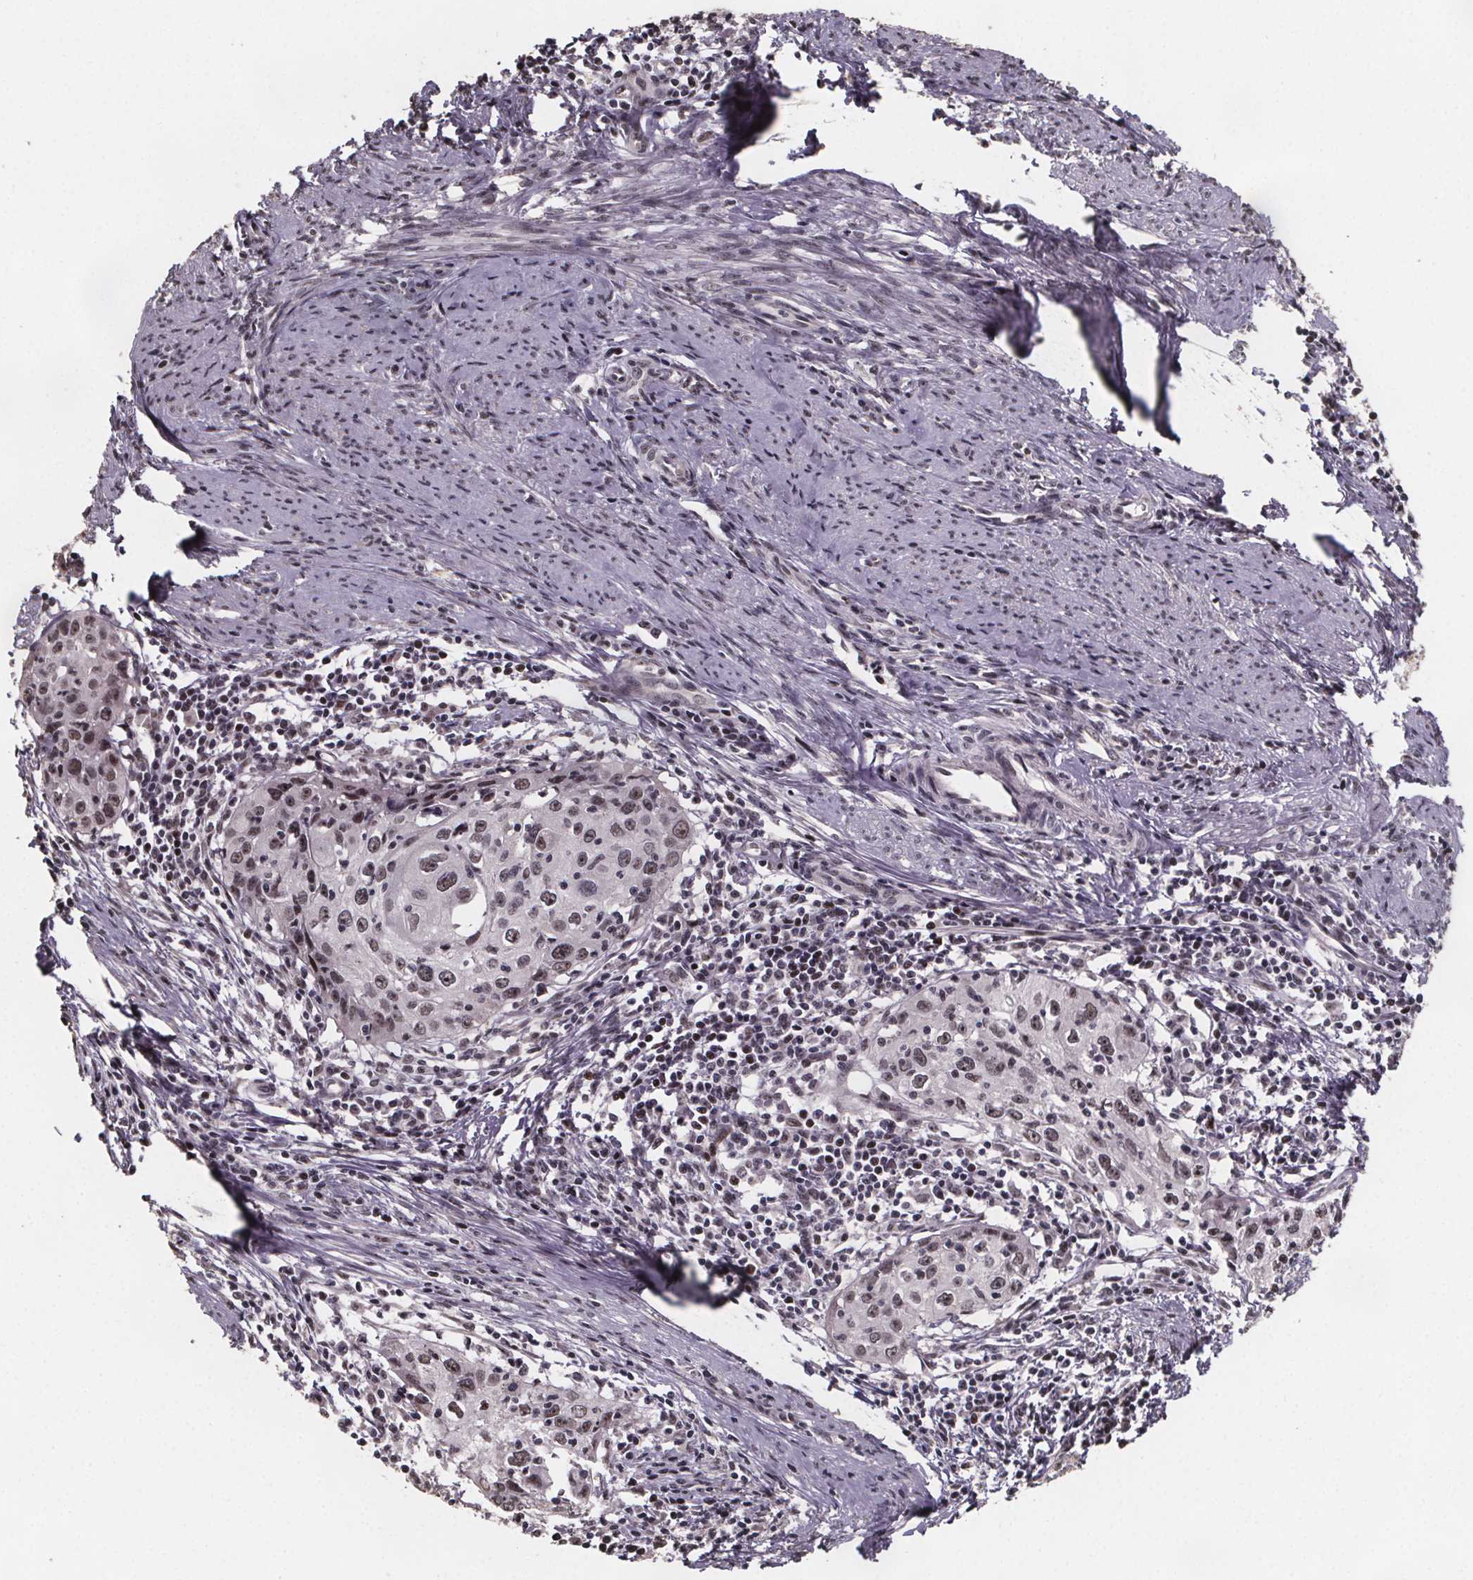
{"staining": {"intensity": "weak", "quantity": ">75%", "location": "nuclear"}, "tissue": "cervical cancer", "cell_type": "Tumor cells", "image_type": "cancer", "snomed": [{"axis": "morphology", "description": "Squamous cell carcinoma, NOS"}, {"axis": "topography", "description": "Cervix"}], "caption": "Immunohistochemical staining of cervical cancer (squamous cell carcinoma) exhibits low levels of weak nuclear staining in approximately >75% of tumor cells.", "gene": "U2SURP", "patient": {"sex": "female", "age": 40}}